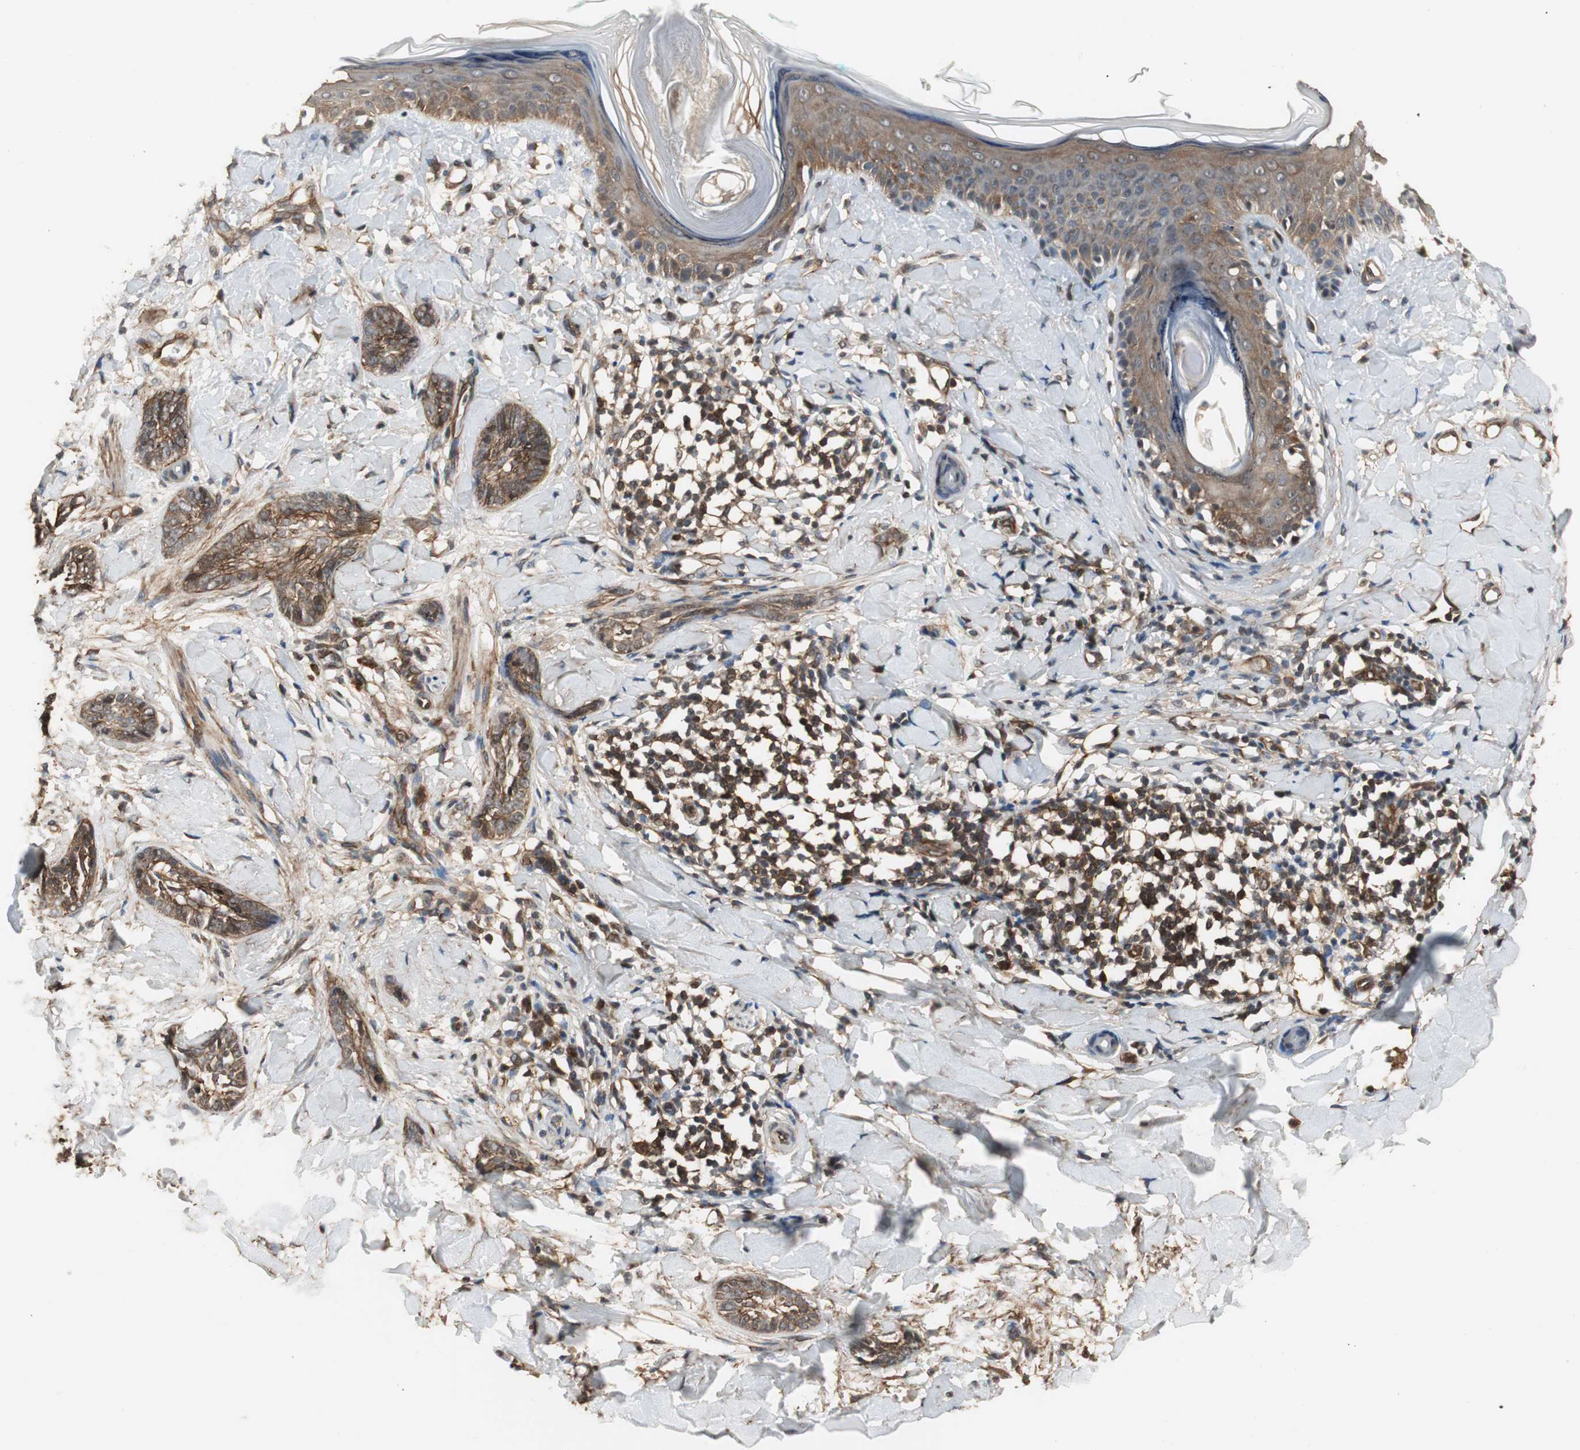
{"staining": {"intensity": "strong", "quantity": ">75%", "location": "cytoplasmic/membranous"}, "tissue": "skin cancer", "cell_type": "Tumor cells", "image_type": "cancer", "snomed": [{"axis": "morphology", "description": "Basal cell carcinoma"}, {"axis": "topography", "description": "Skin"}], "caption": "About >75% of tumor cells in basal cell carcinoma (skin) display strong cytoplasmic/membranous protein positivity as visualized by brown immunohistochemical staining.", "gene": "PTPN11", "patient": {"sex": "female", "age": 58}}